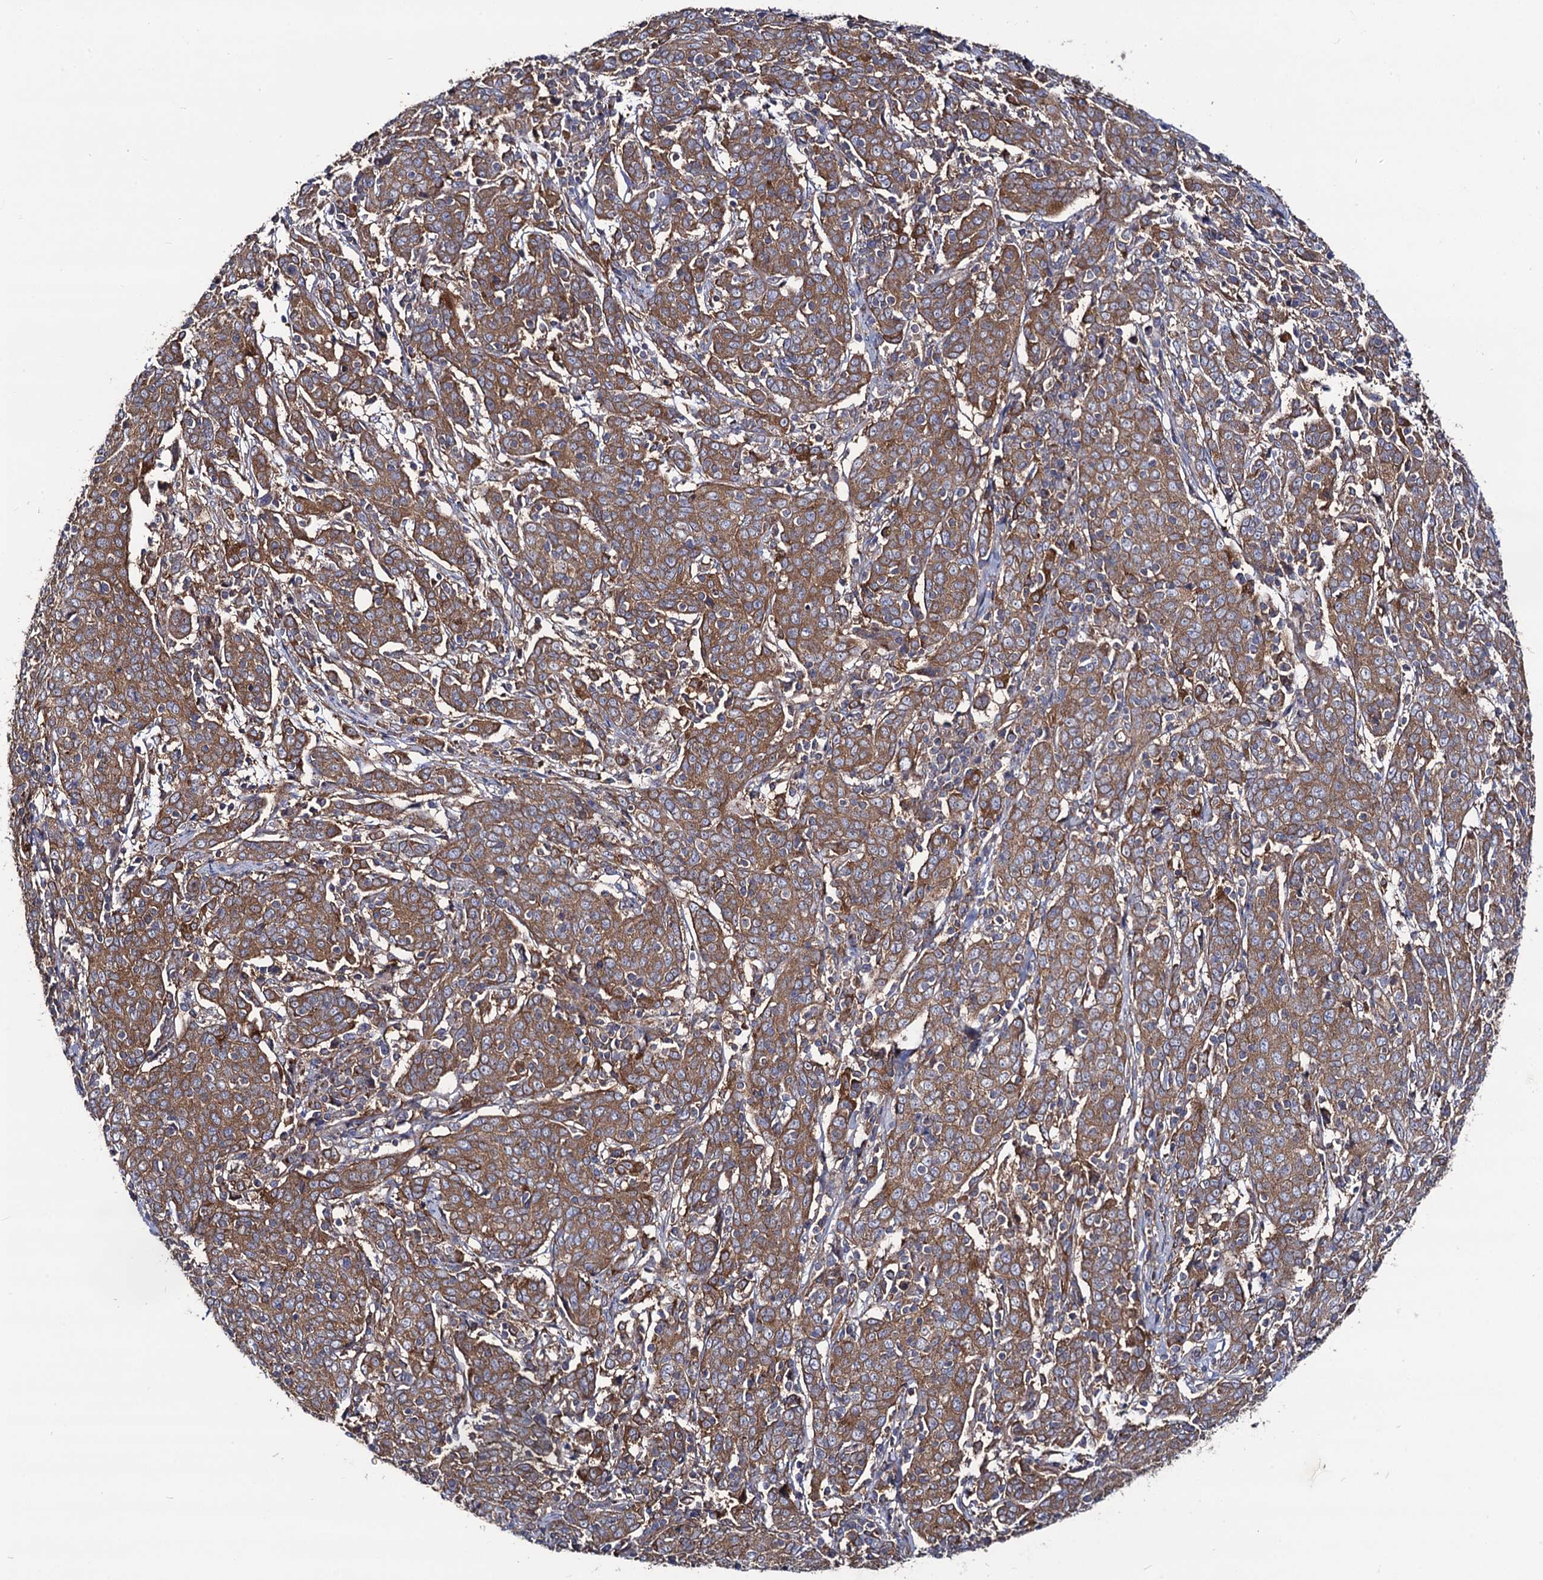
{"staining": {"intensity": "moderate", "quantity": ">75%", "location": "cytoplasmic/membranous"}, "tissue": "cervical cancer", "cell_type": "Tumor cells", "image_type": "cancer", "snomed": [{"axis": "morphology", "description": "Squamous cell carcinoma, NOS"}, {"axis": "topography", "description": "Cervix"}], "caption": "Tumor cells demonstrate medium levels of moderate cytoplasmic/membranous expression in about >75% of cells in human cervical cancer (squamous cell carcinoma).", "gene": "DYDC1", "patient": {"sex": "female", "age": 67}}